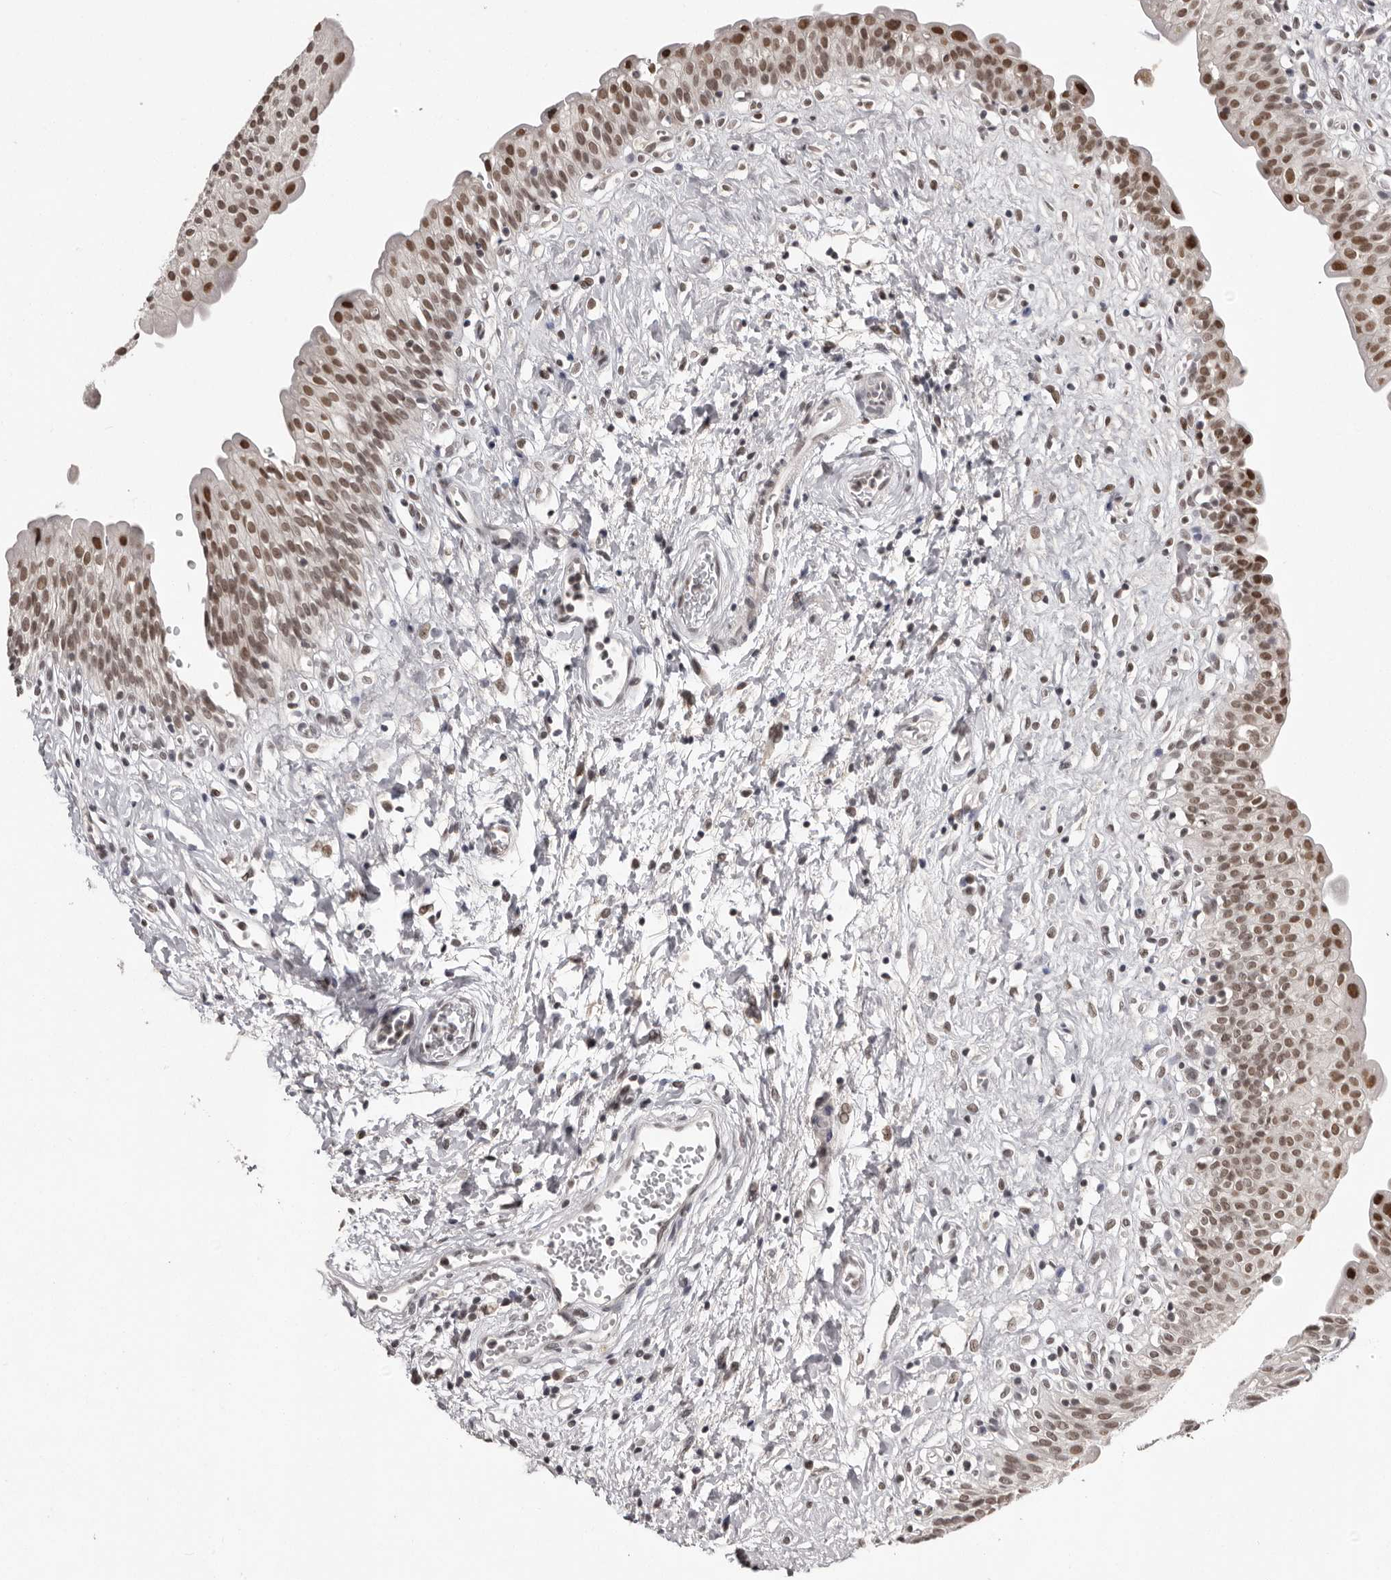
{"staining": {"intensity": "moderate", "quantity": ">75%", "location": "nuclear"}, "tissue": "urinary bladder", "cell_type": "Urothelial cells", "image_type": "normal", "snomed": [{"axis": "morphology", "description": "Normal tissue, NOS"}, {"axis": "topography", "description": "Urinary bladder"}], "caption": "Immunohistochemistry of normal urinary bladder shows medium levels of moderate nuclear staining in about >75% of urothelial cells.", "gene": "SRCAP", "patient": {"sex": "male", "age": 51}}